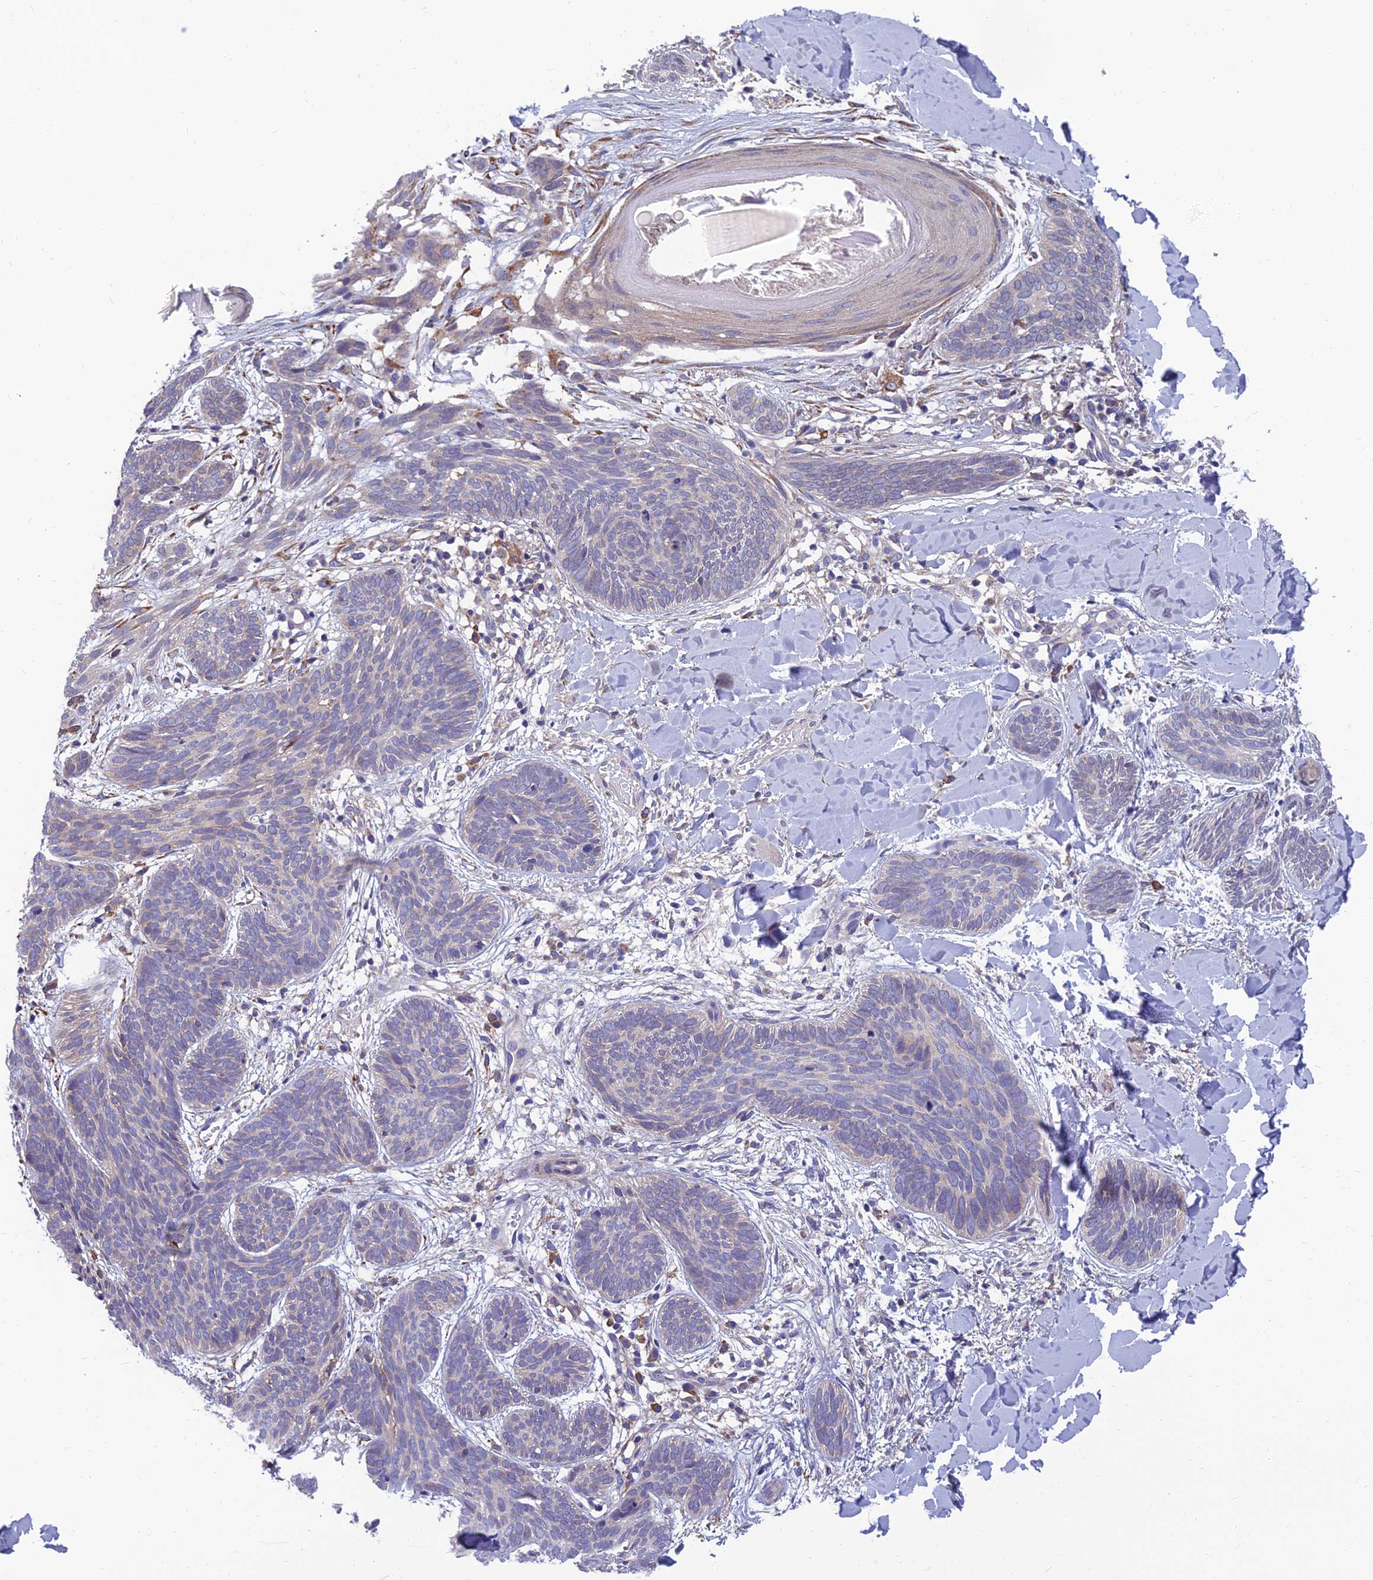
{"staining": {"intensity": "negative", "quantity": "none", "location": "none"}, "tissue": "skin cancer", "cell_type": "Tumor cells", "image_type": "cancer", "snomed": [{"axis": "morphology", "description": "Basal cell carcinoma"}, {"axis": "topography", "description": "Skin"}], "caption": "High magnification brightfield microscopy of skin cancer (basal cell carcinoma) stained with DAB (brown) and counterstained with hematoxylin (blue): tumor cells show no significant staining. (DAB immunohistochemistry visualized using brightfield microscopy, high magnification).", "gene": "UMAD1", "patient": {"sex": "female", "age": 81}}